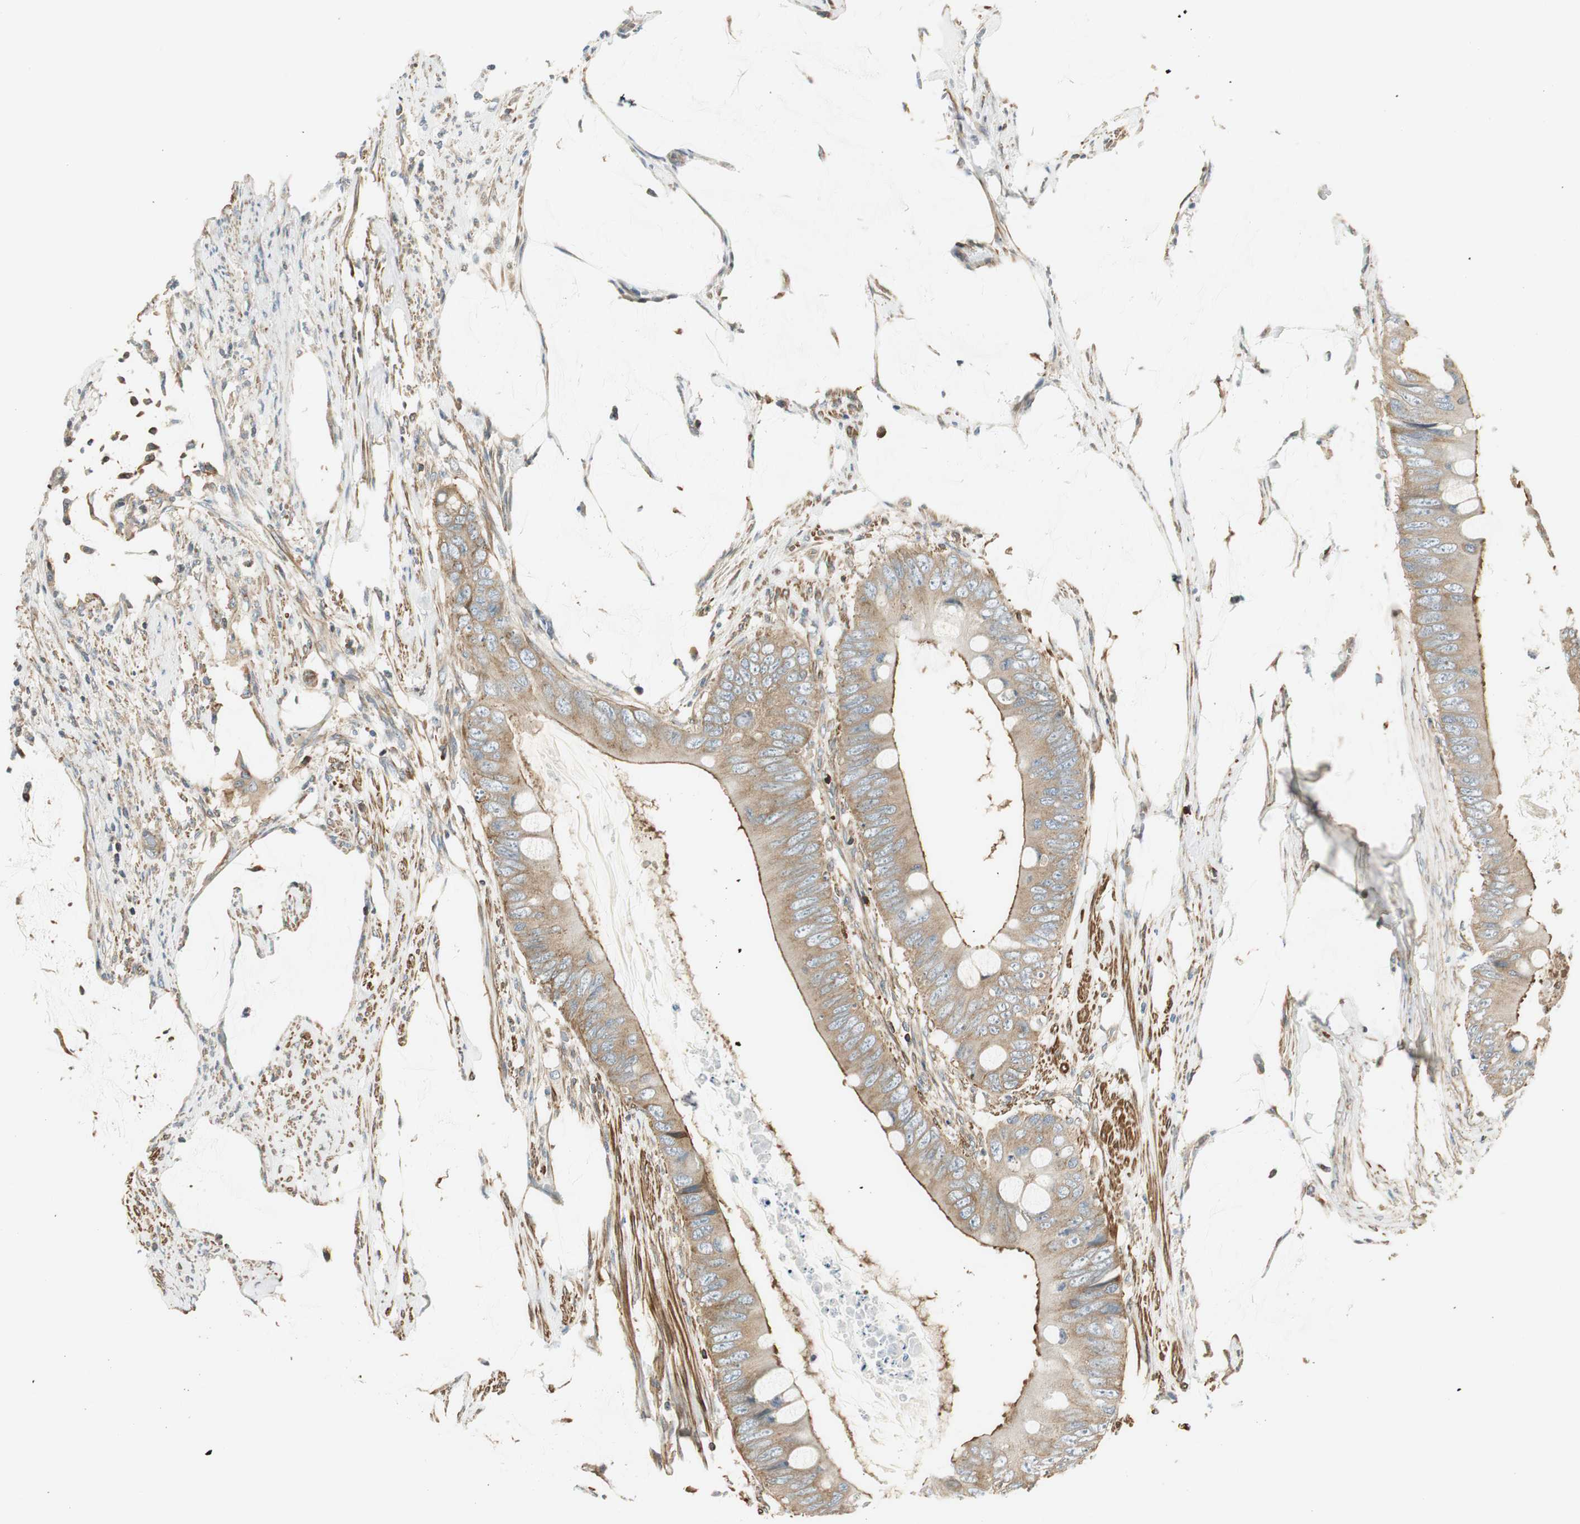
{"staining": {"intensity": "moderate", "quantity": ">75%", "location": "cytoplasmic/membranous"}, "tissue": "colorectal cancer", "cell_type": "Tumor cells", "image_type": "cancer", "snomed": [{"axis": "morphology", "description": "Adenocarcinoma, NOS"}, {"axis": "topography", "description": "Rectum"}], "caption": "Brown immunohistochemical staining in human colorectal cancer (adenocarcinoma) shows moderate cytoplasmic/membranous expression in approximately >75% of tumor cells. Using DAB (brown) and hematoxylin (blue) stains, captured at high magnification using brightfield microscopy.", "gene": "PI4K2B", "patient": {"sex": "female", "age": 77}}